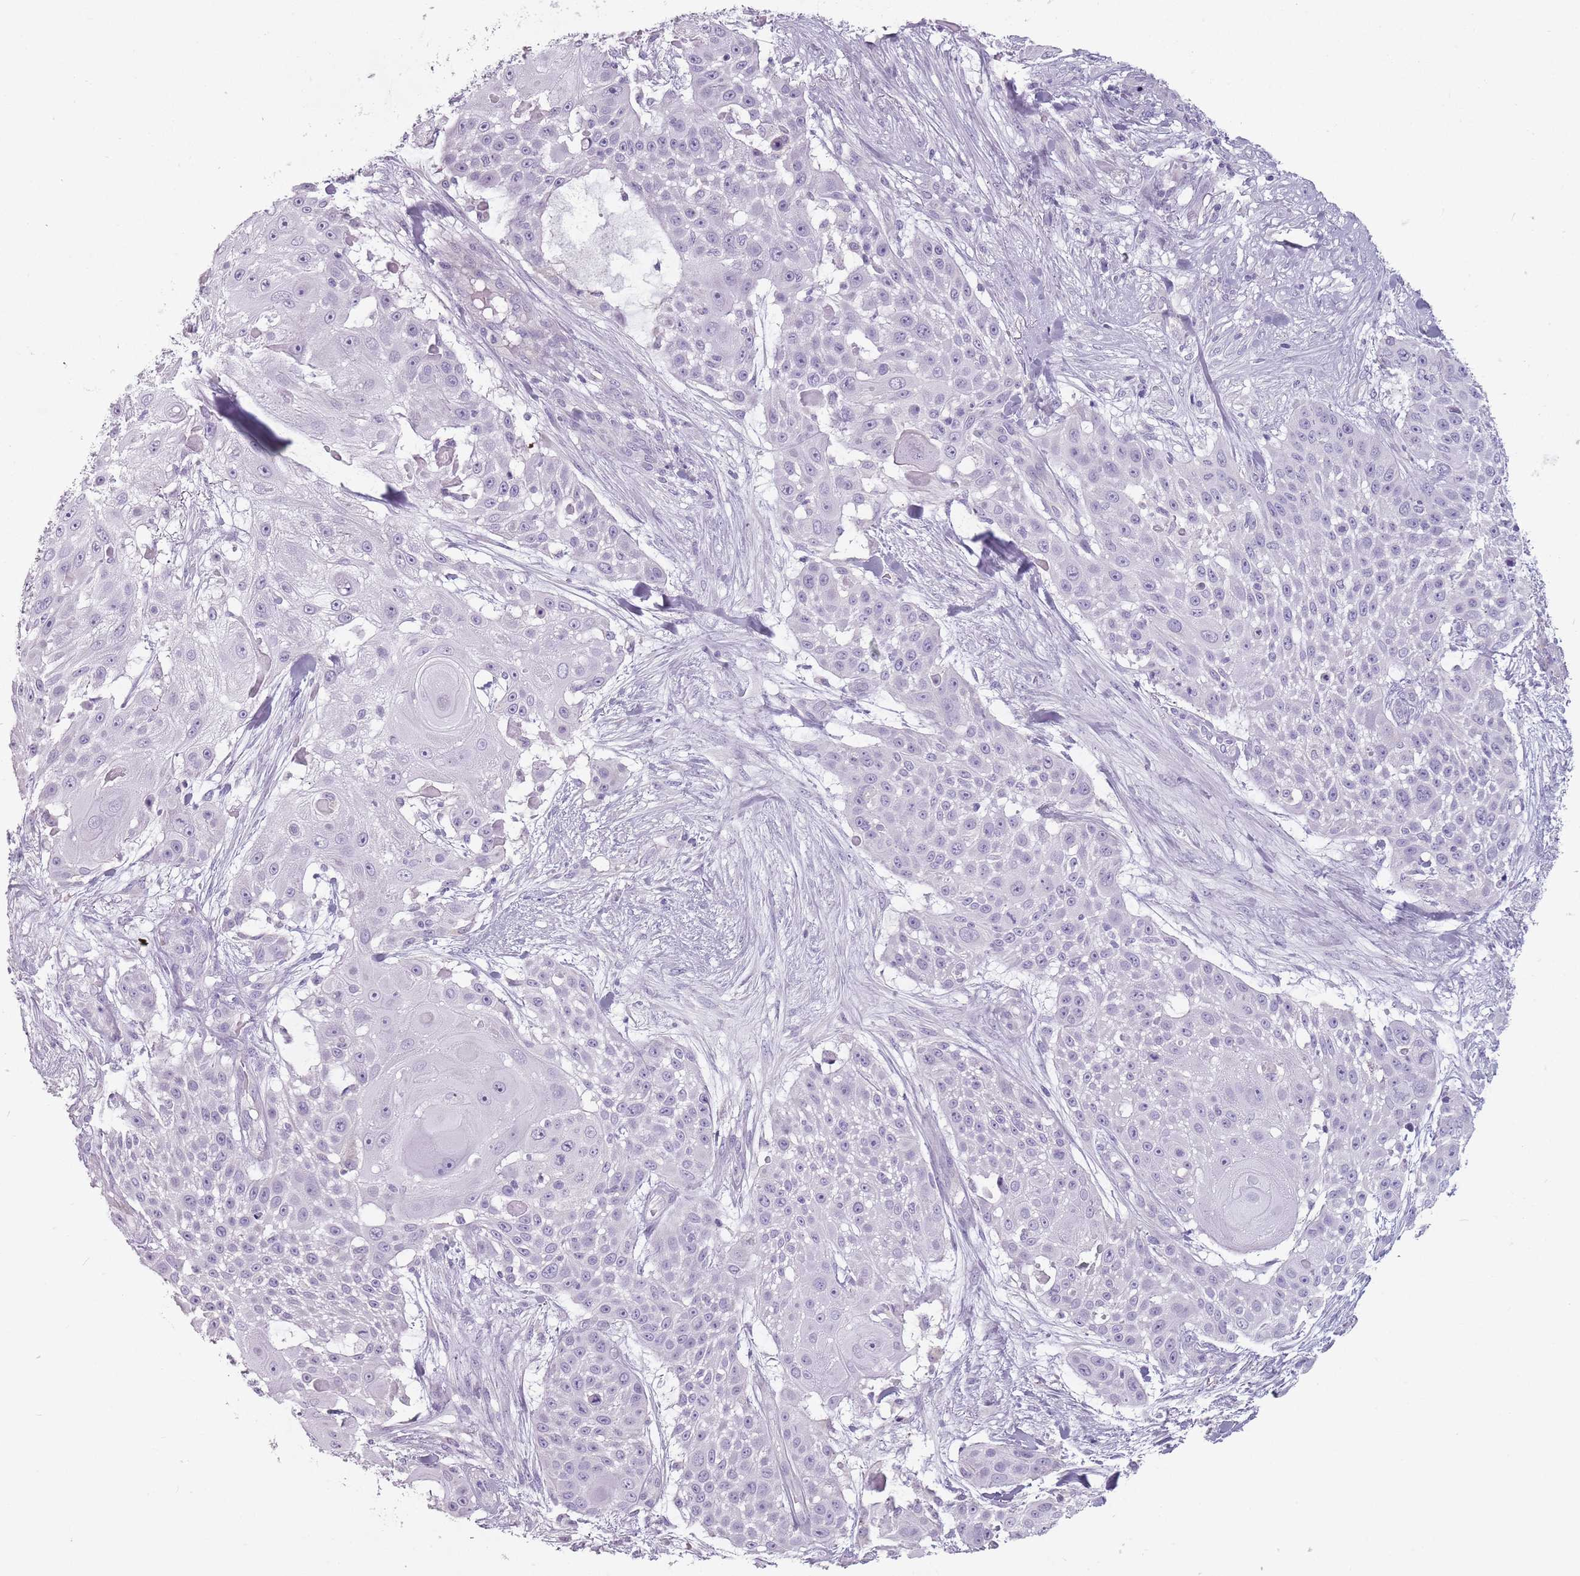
{"staining": {"intensity": "negative", "quantity": "none", "location": "none"}, "tissue": "skin cancer", "cell_type": "Tumor cells", "image_type": "cancer", "snomed": [{"axis": "morphology", "description": "Squamous cell carcinoma, NOS"}, {"axis": "topography", "description": "Skin"}], "caption": "Immunohistochemical staining of human skin cancer demonstrates no significant positivity in tumor cells. Brightfield microscopy of immunohistochemistry stained with DAB (brown) and hematoxylin (blue), captured at high magnification.", "gene": "CEP19", "patient": {"sex": "female", "age": 86}}